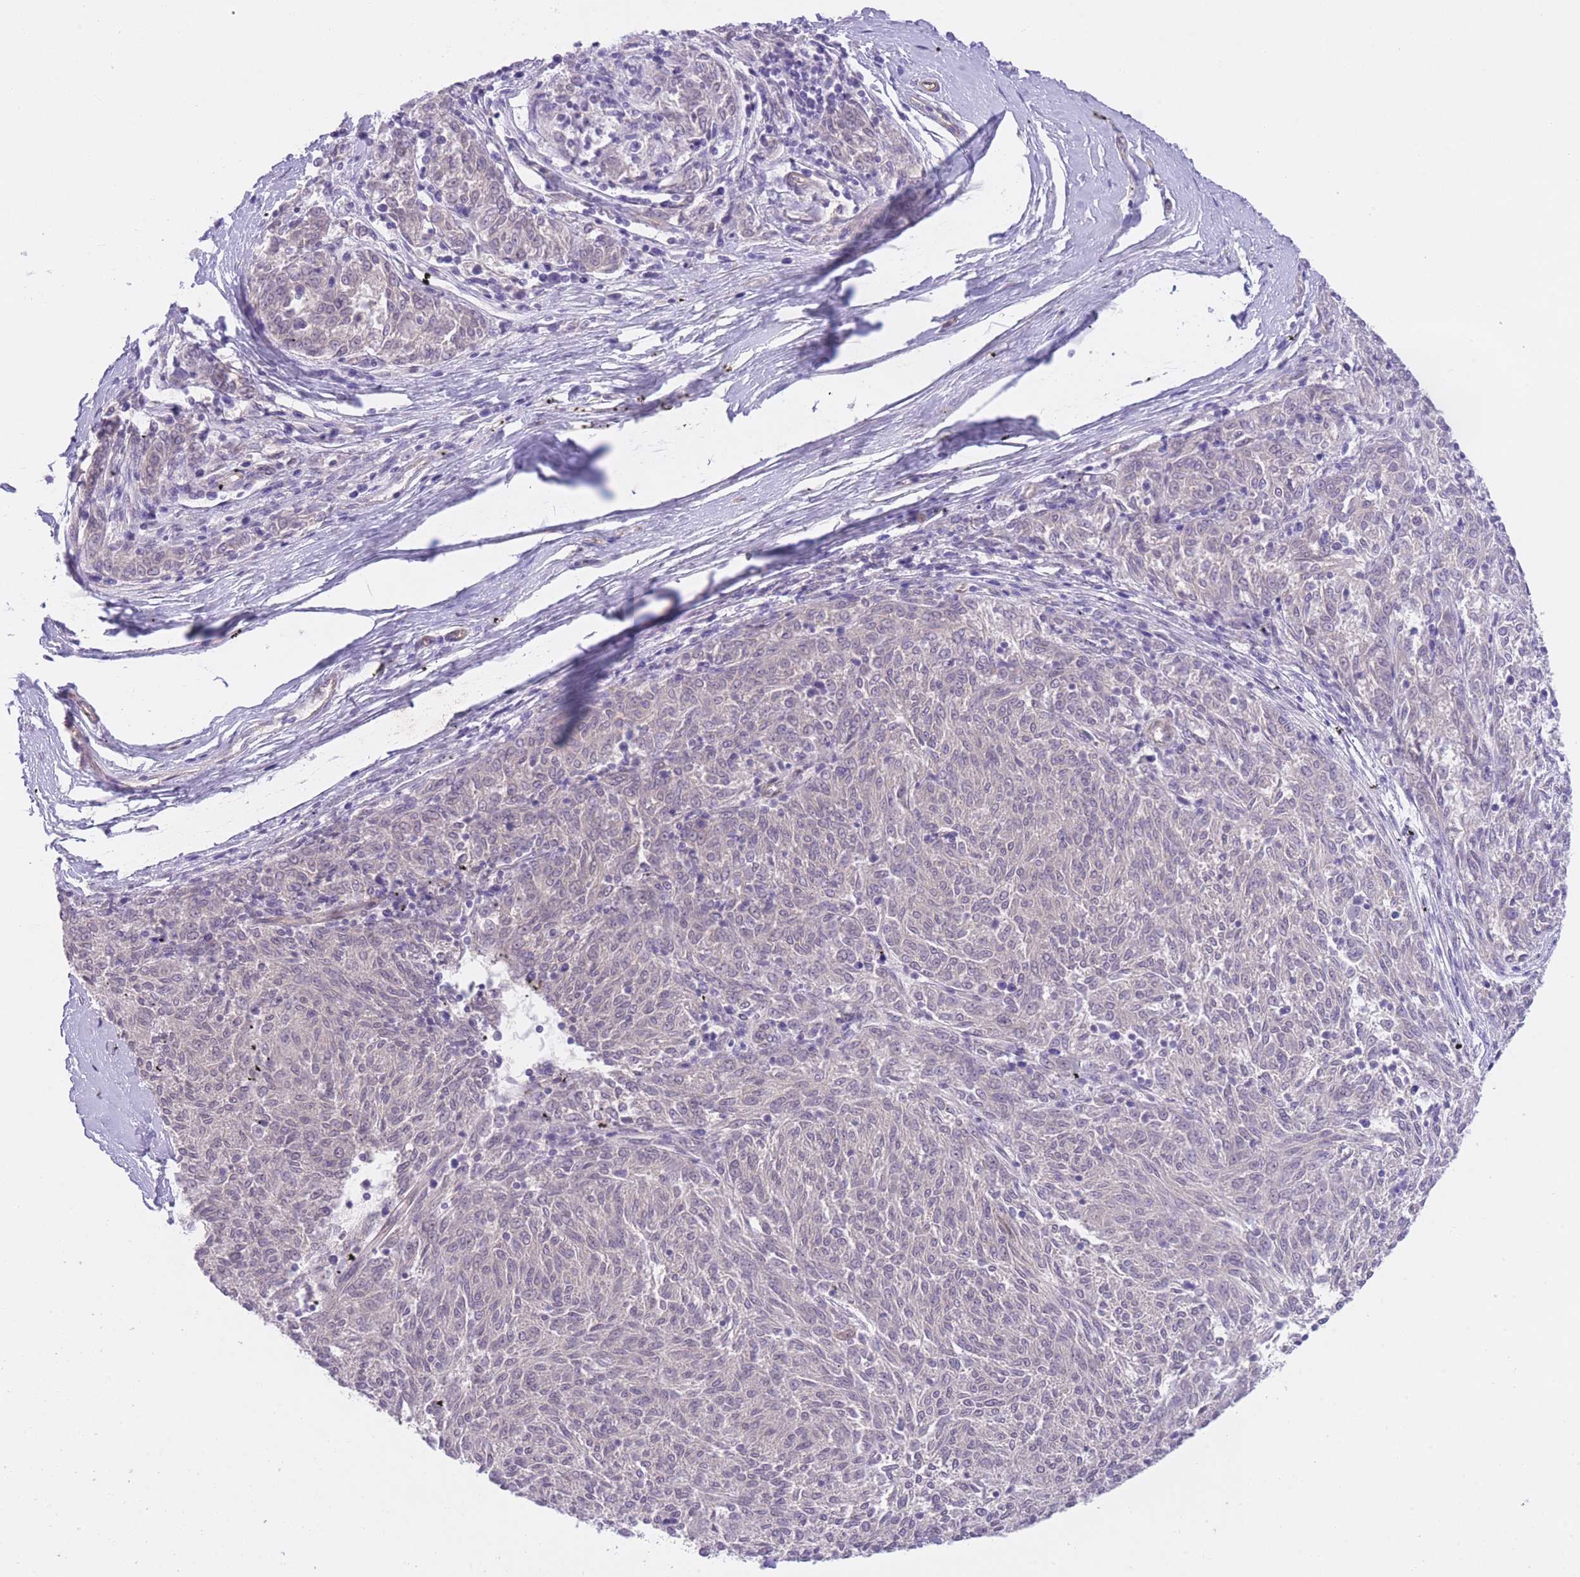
{"staining": {"intensity": "negative", "quantity": "none", "location": "none"}, "tissue": "melanoma", "cell_type": "Tumor cells", "image_type": "cancer", "snomed": [{"axis": "morphology", "description": "Malignant melanoma, NOS"}, {"axis": "topography", "description": "Skin"}], "caption": "This is an immunohistochemistry (IHC) histopathology image of human melanoma. There is no expression in tumor cells.", "gene": "QTRT1", "patient": {"sex": "female", "age": 72}}